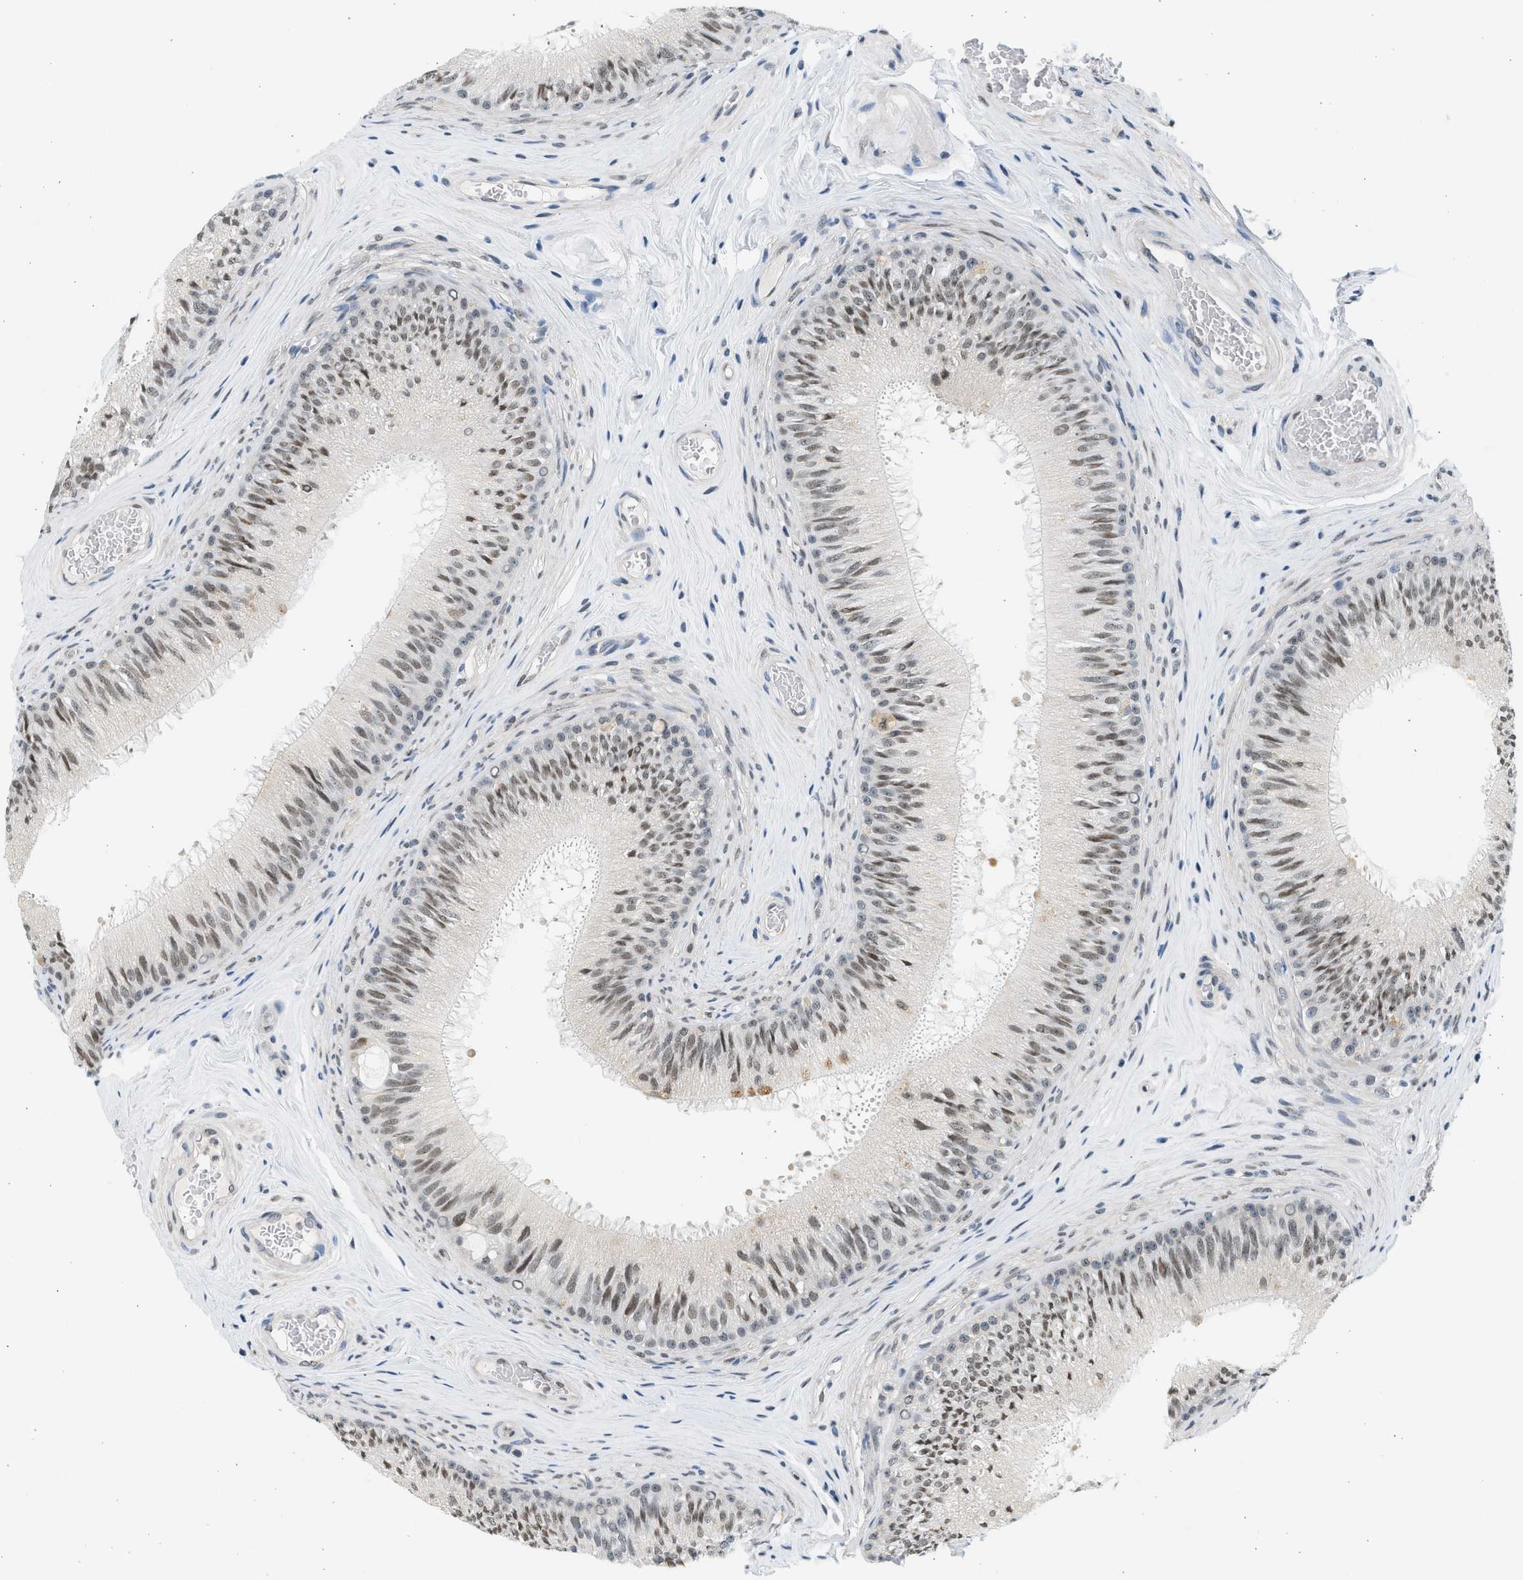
{"staining": {"intensity": "moderate", "quantity": ">75%", "location": "nuclear"}, "tissue": "epididymis", "cell_type": "Glandular cells", "image_type": "normal", "snomed": [{"axis": "morphology", "description": "Normal tissue, NOS"}, {"axis": "topography", "description": "Testis"}, {"axis": "topography", "description": "Epididymis"}], "caption": "Immunohistochemistry (IHC) of normal epididymis displays medium levels of moderate nuclear staining in approximately >75% of glandular cells.", "gene": "HIPK1", "patient": {"sex": "male", "age": 36}}